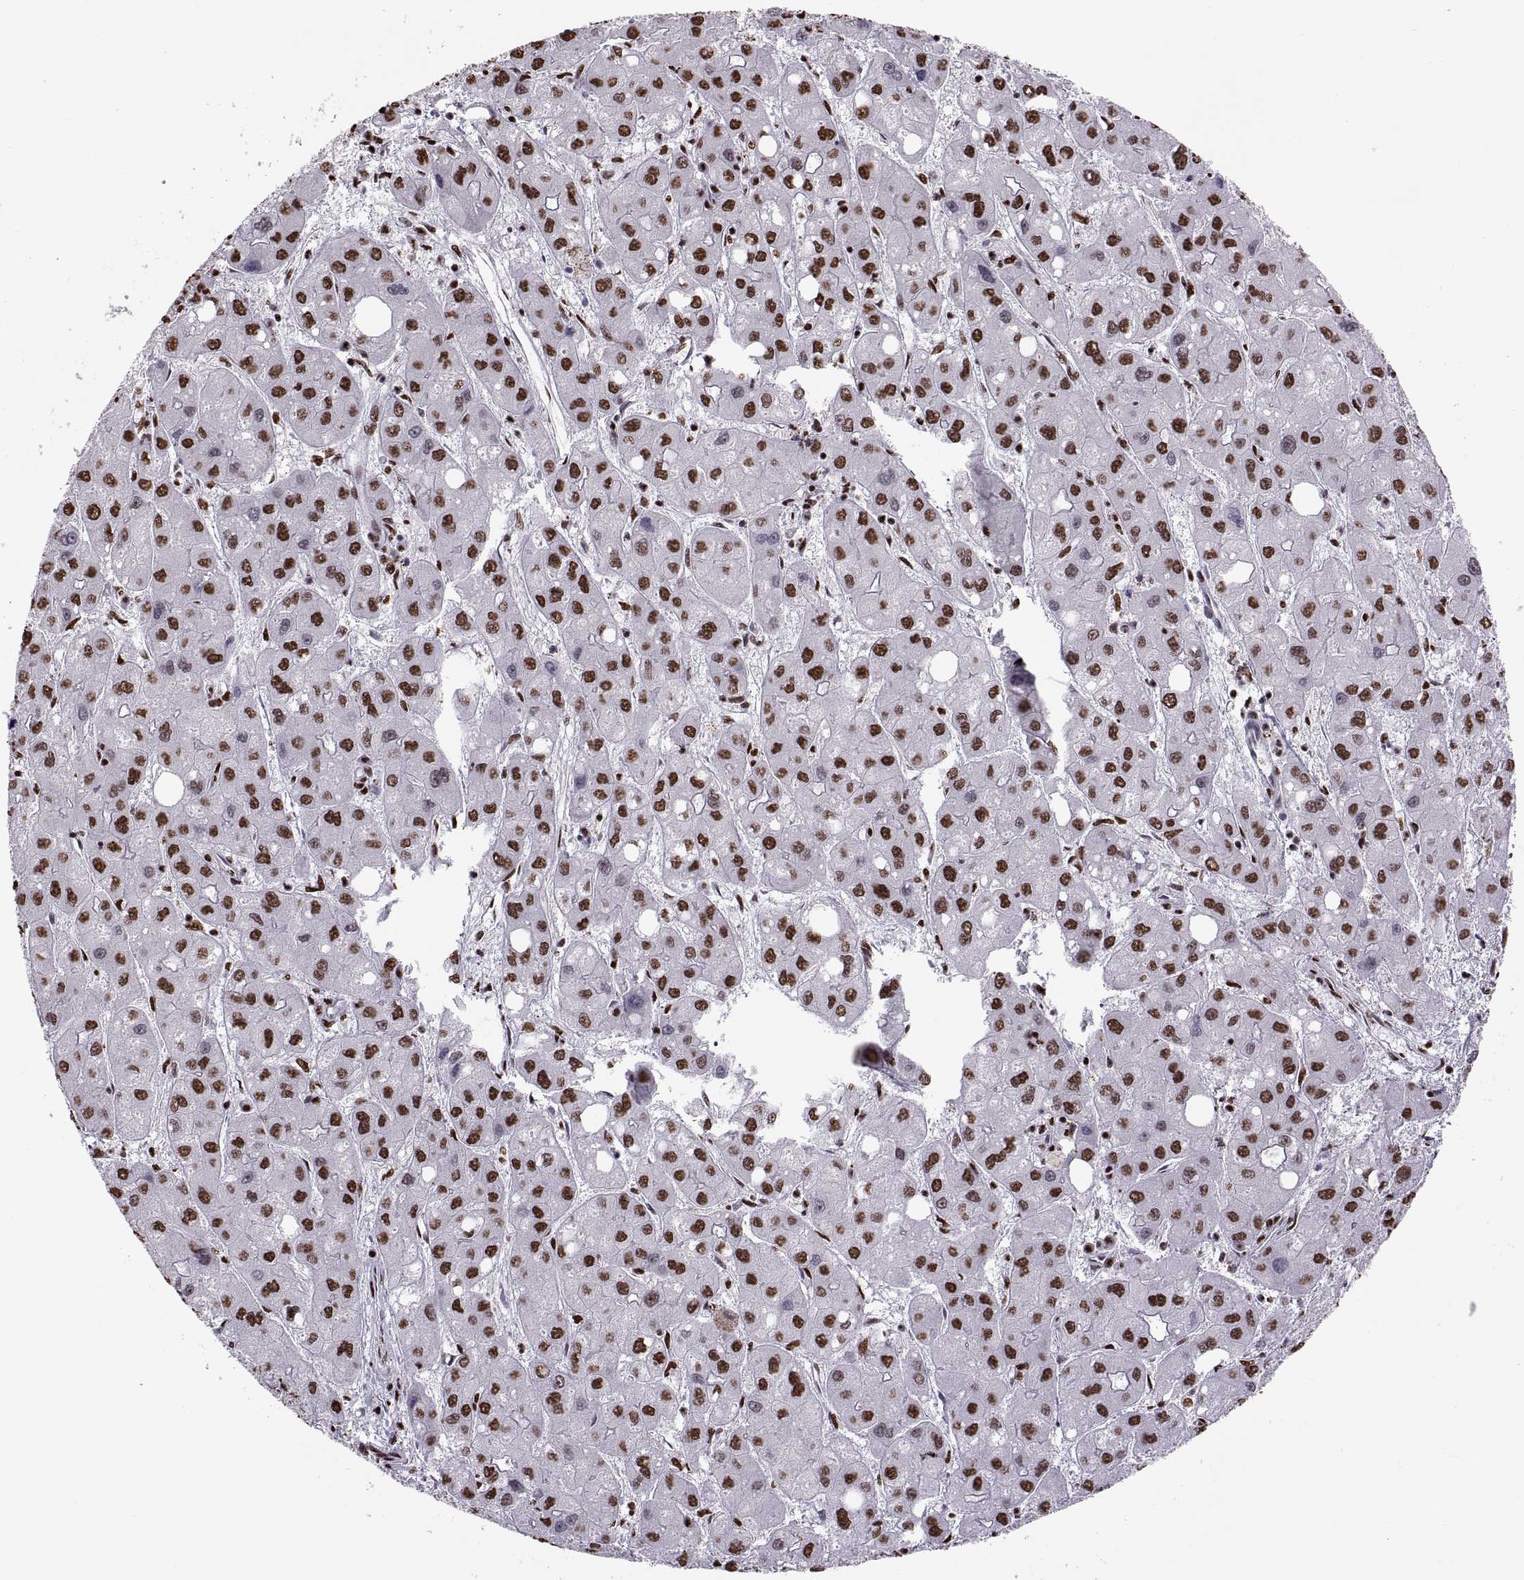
{"staining": {"intensity": "strong", "quantity": "25%-75%", "location": "nuclear"}, "tissue": "liver cancer", "cell_type": "Tumor cells", "image_type": "cancer", "snomed": [{"axis": "morphology", "description": "Carcinoma, Hepatocellular, NOS"}, {"axis": "topography", "description": "Liver"}], "caption": "Liver cancer stained with a protein marker displays strong staining in tumor cells.", "gene": "SNAI1", "patient": {"sex": "male", "age": 73}}